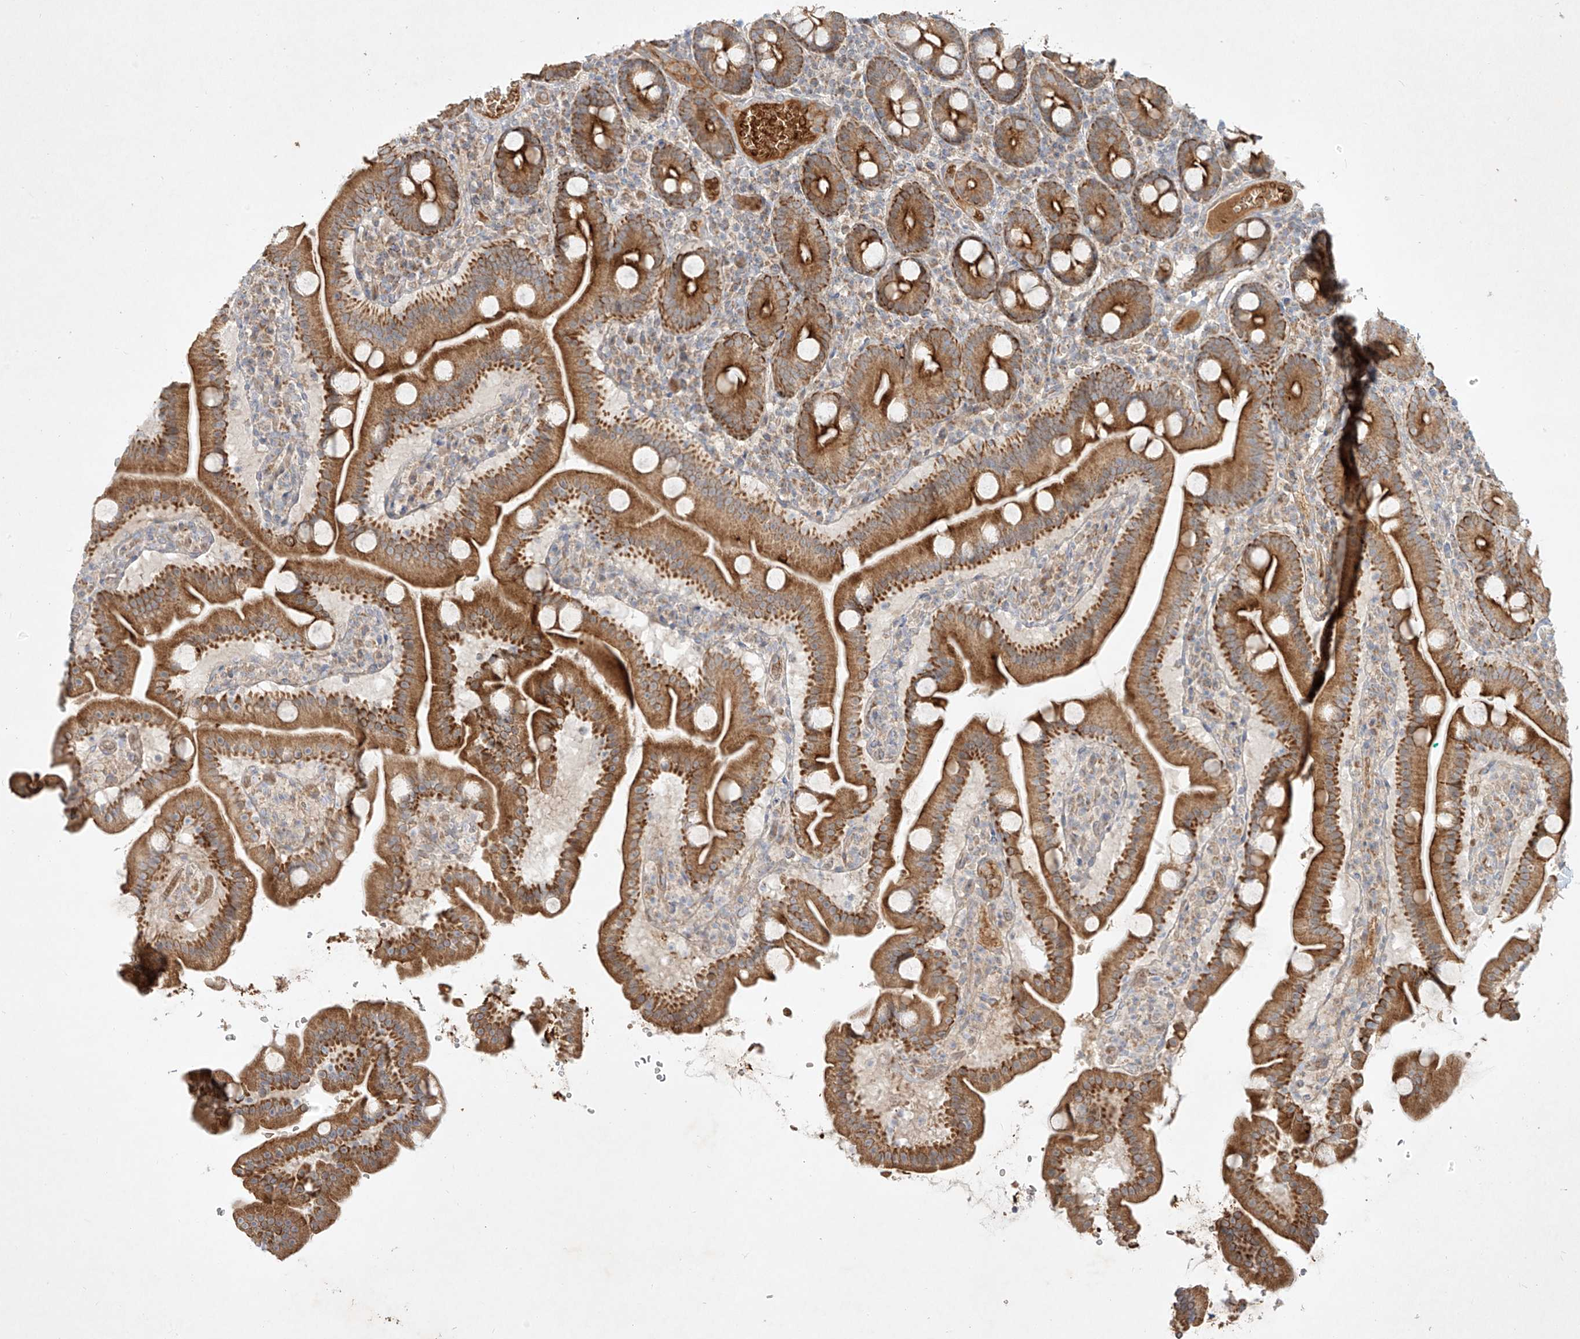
{"staining": {"intensity": "strong", "quantity": ">75%", "location": "cytoplasmic/membranous"}, "tissue": "duodenum", "cell_type": "Glandular cells", "image_type": "normal", "snomed": [{"axis": "morphology", "description": "Normal tissue, NOS"}, {"axis": "topography", "description": "Duodenum"}], "caption": "A high amount of strong cytoplasmic/membranous positivity is seen in about >75% of glandular cells in unremarkable duodenum.", "gene": "KPNA7", "patient": {"sex": "male", "age": 55}}